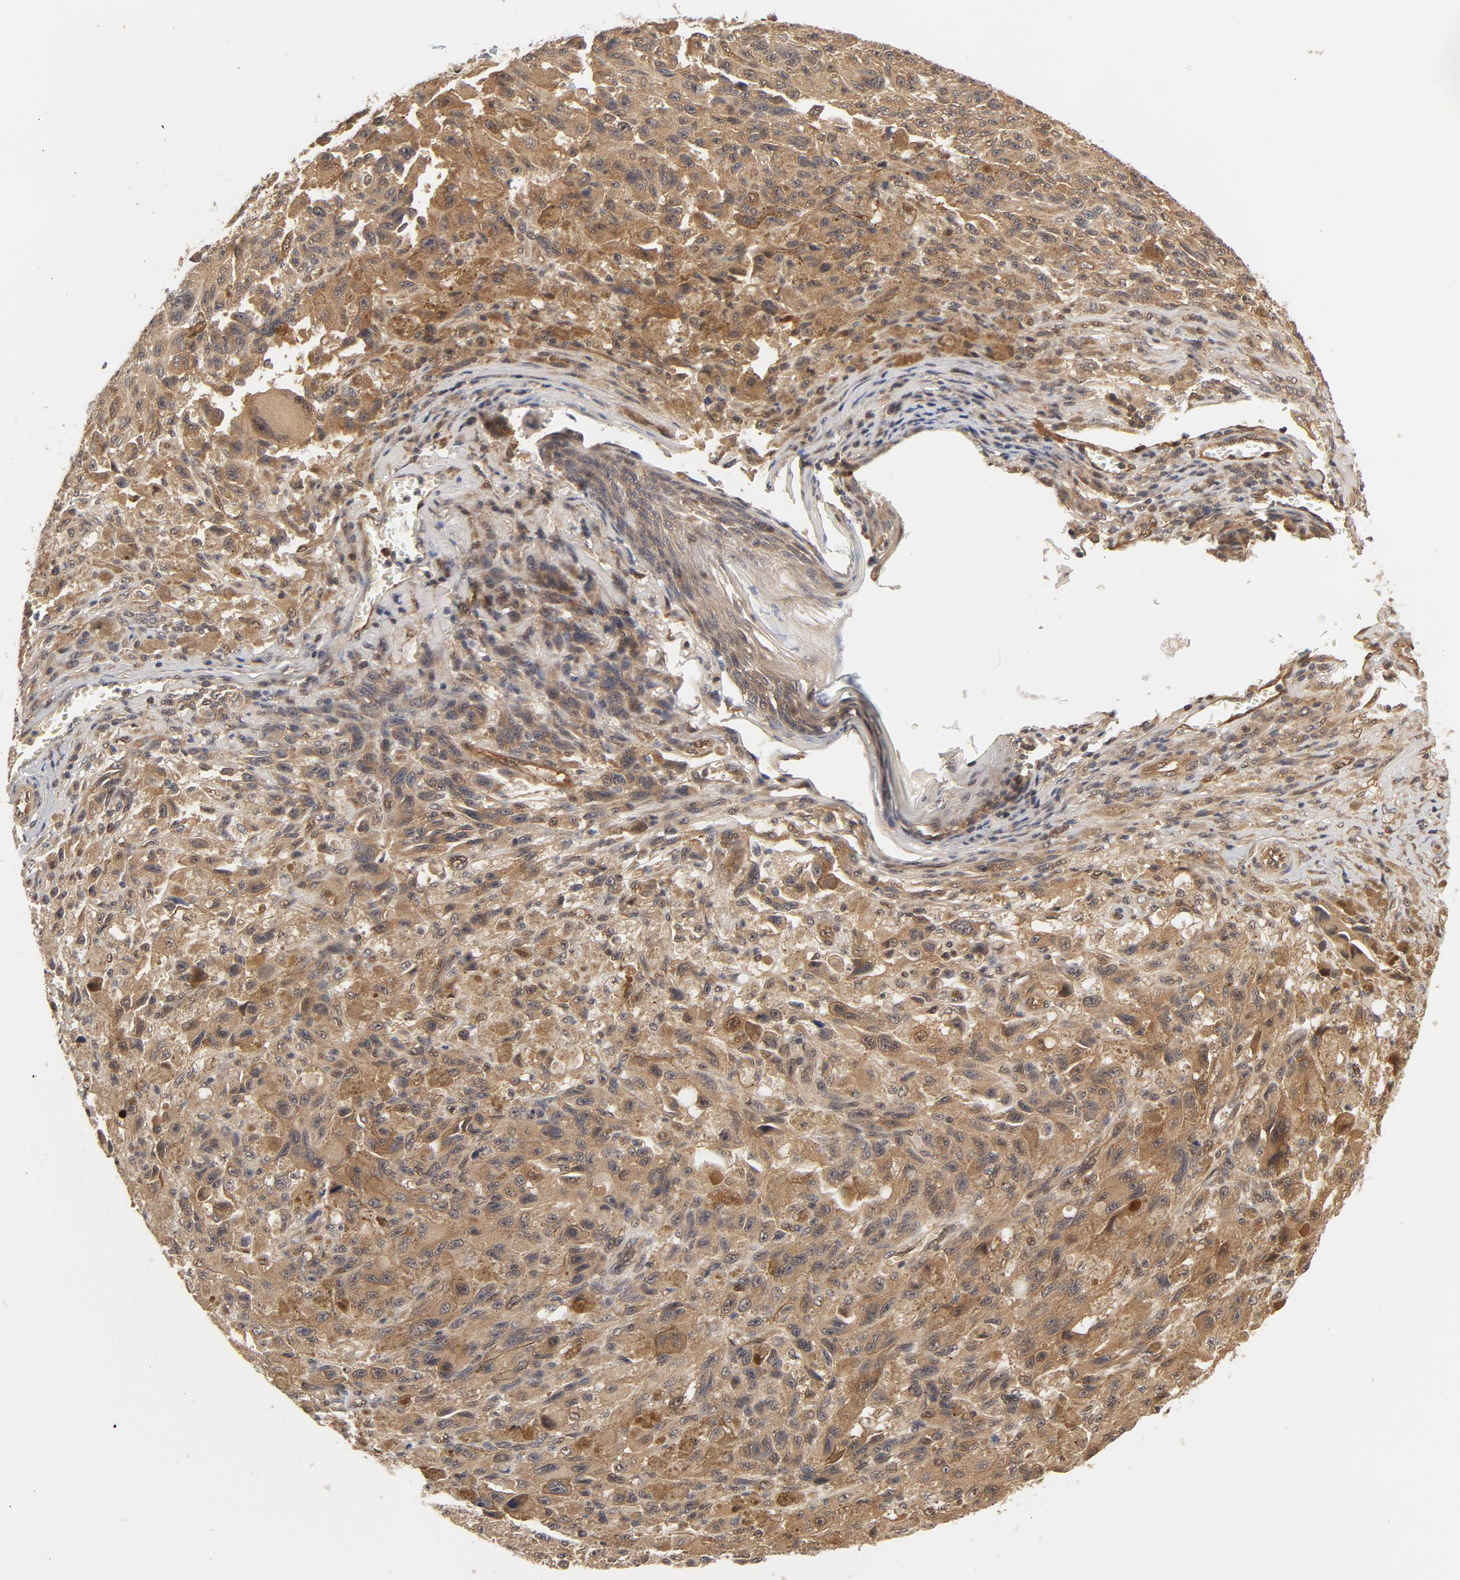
{"staining": {"intensity": "moderate", "quantity": ">75%", "location": "cytoplasmic/membranous"}, "tissue": "melanoma", "cell_type": "Tumor cells", "image_type": "cancer", "snomed": [{"axis": "morphology", "description": "Malignant melanoma, NOS"}, {"axis": "topography", "description": "Skin"}], "caption": "Tumor cells reveal moderate cytoplasmic/membranous staining in approximately >75% of cells in melanoma. The protein is stained brown, and the nuclei are stained in blue (DAB (3,3'-diaminobenzidine) IHC with brightfield microscopy, high magnification).", "gene": "CDC37", "patient": {"sex": "male", "age": 81}}